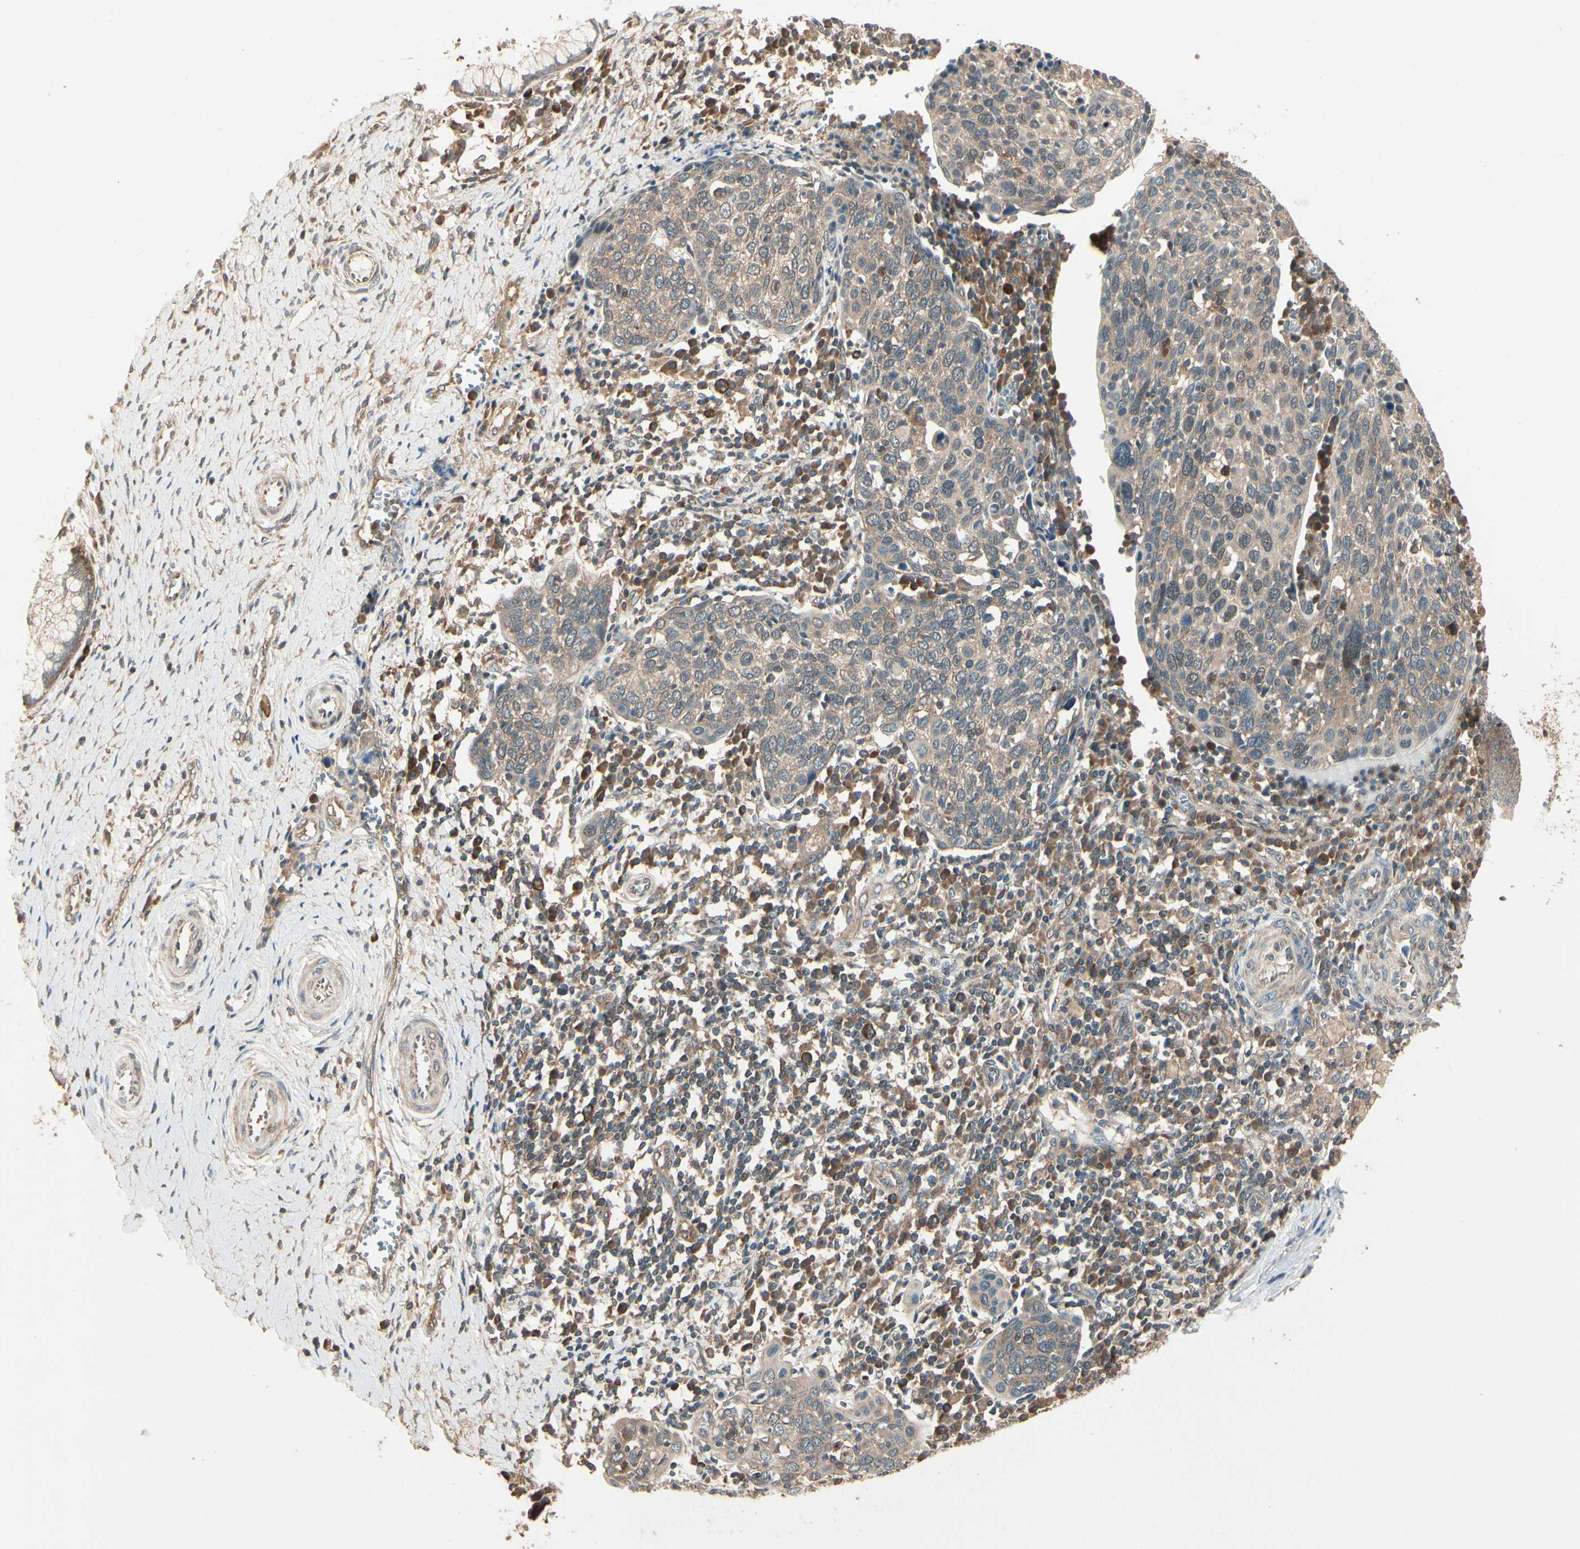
{"staining": {"intensity": "moderate", "quantity": ">75%", "location": "cytoplasmic/membranous"}, "tissue": "cervical cancer", "cell_type": "Tumor cells", "image_type": "cancer", "snomed": [{"axis": "morphology", "description": "Squamous cell carcinoma, NOS"}, {"axis": "topography", "description": "Cervix"}], "caption": "The micrograph demonstrates immunohistochemical staining of squamous cell carcinoma (cervical). There is moderate cytoplasmic/membranous positivity is appreciated in about >75% of tumor cells. (Stains: DAB in brown, nuclei in blue, Microscopy: brightfield microscopy at high magnification).", "gene": "CCT7", "patient": {"sex": "female", "age": 40}}